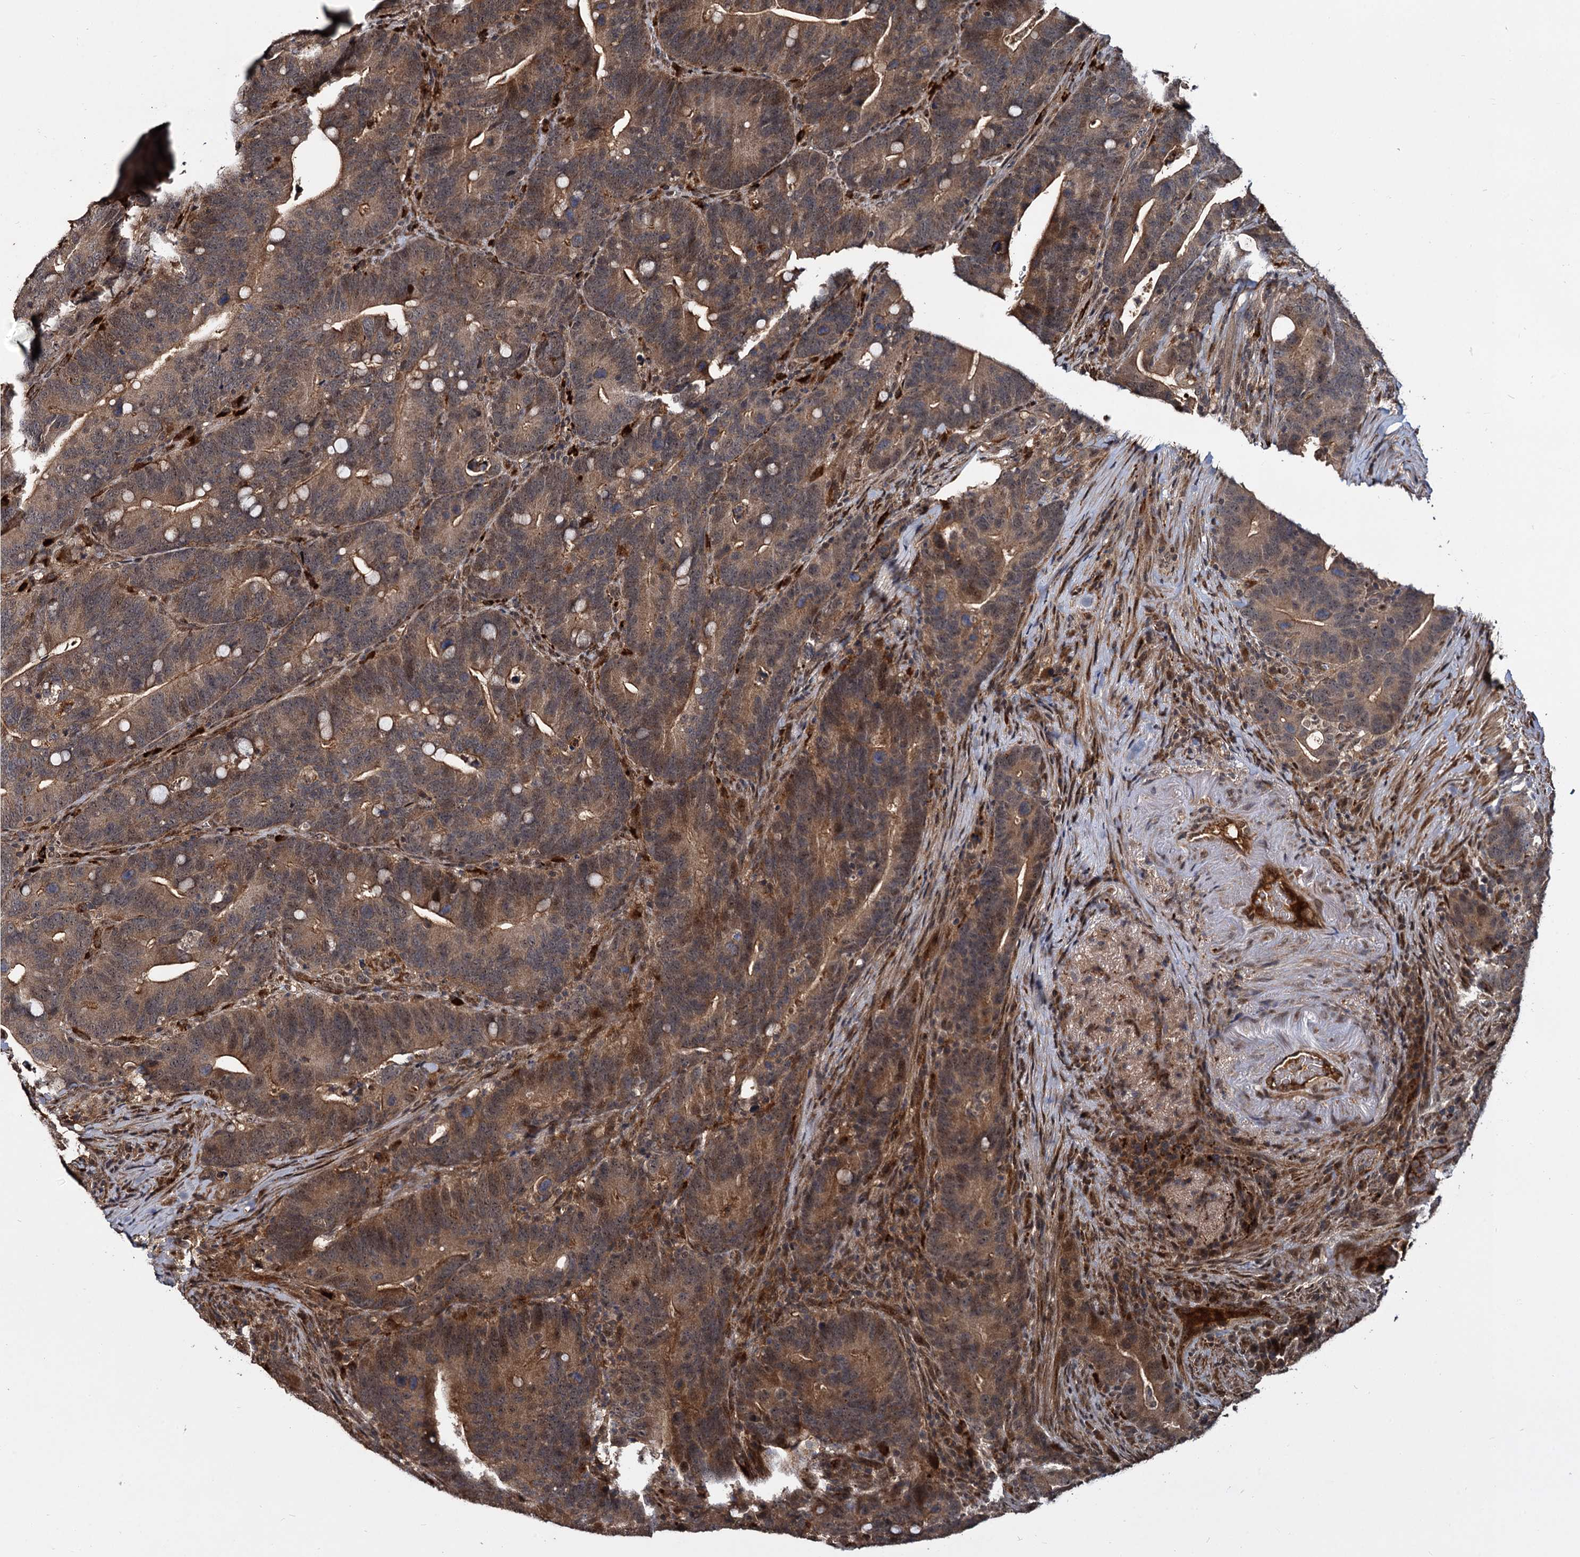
{"staining": {"intensity": "moderate", "quantity": "25%-75%", "location": "cytoplasmic/membranous,nuclear"}, "tissue": "colorectal cancer", "cell_type": "Tumor cells", "image_type": "cancer", "snomed": [{"axis": "morphology", "description": "Adenocarcinoma, NOS"}, {"axis": "topography", "description": "Colon"}], "caption": "A photomicrograph of adenocarcinoma (colorectal) stained for a protein demonstrates moderate cytoplasmic/membranous and nuclear brown staining in tumor cells.", "gene": "CEP192", "patient": {"sex": "female", "age": 66}}